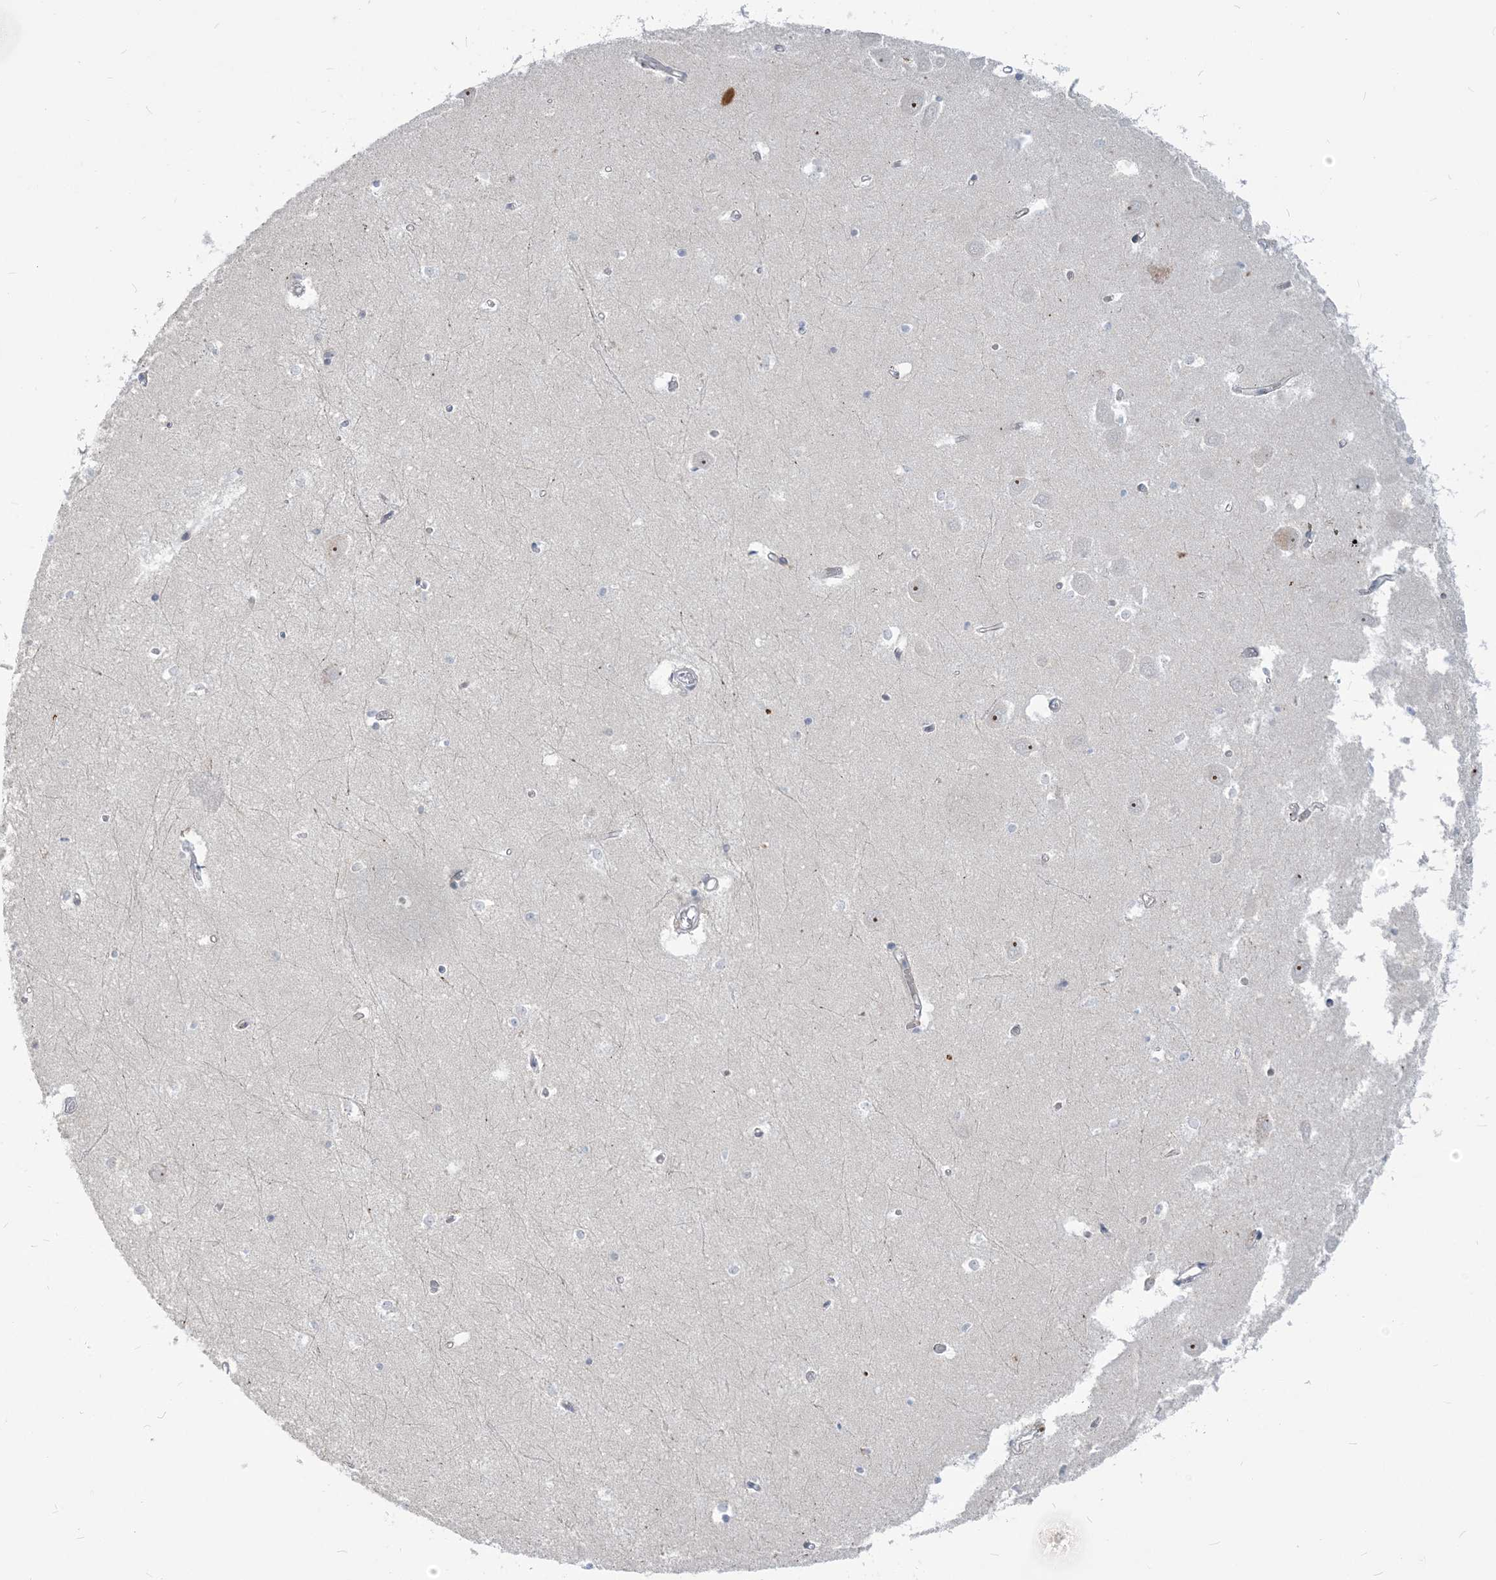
{"staining": {"intensity": "negative", "quantity": "none", "location": "none"}, "tissue": "hippocampus", "cell_type": "Glial cells", "image_type": "normal", "snomed": [{"axis": "morphology", "description": "Normal tissue, NOS"}, {"axis": "topography", "description": "Hippocampus"}], "caption": "IHC micrograph of unremarkable hippocampus stained for a protein (brown), which displays no staining in glial cells.", "gene": "SDAD1", "patient": {"sex": "male", "age": 70}}